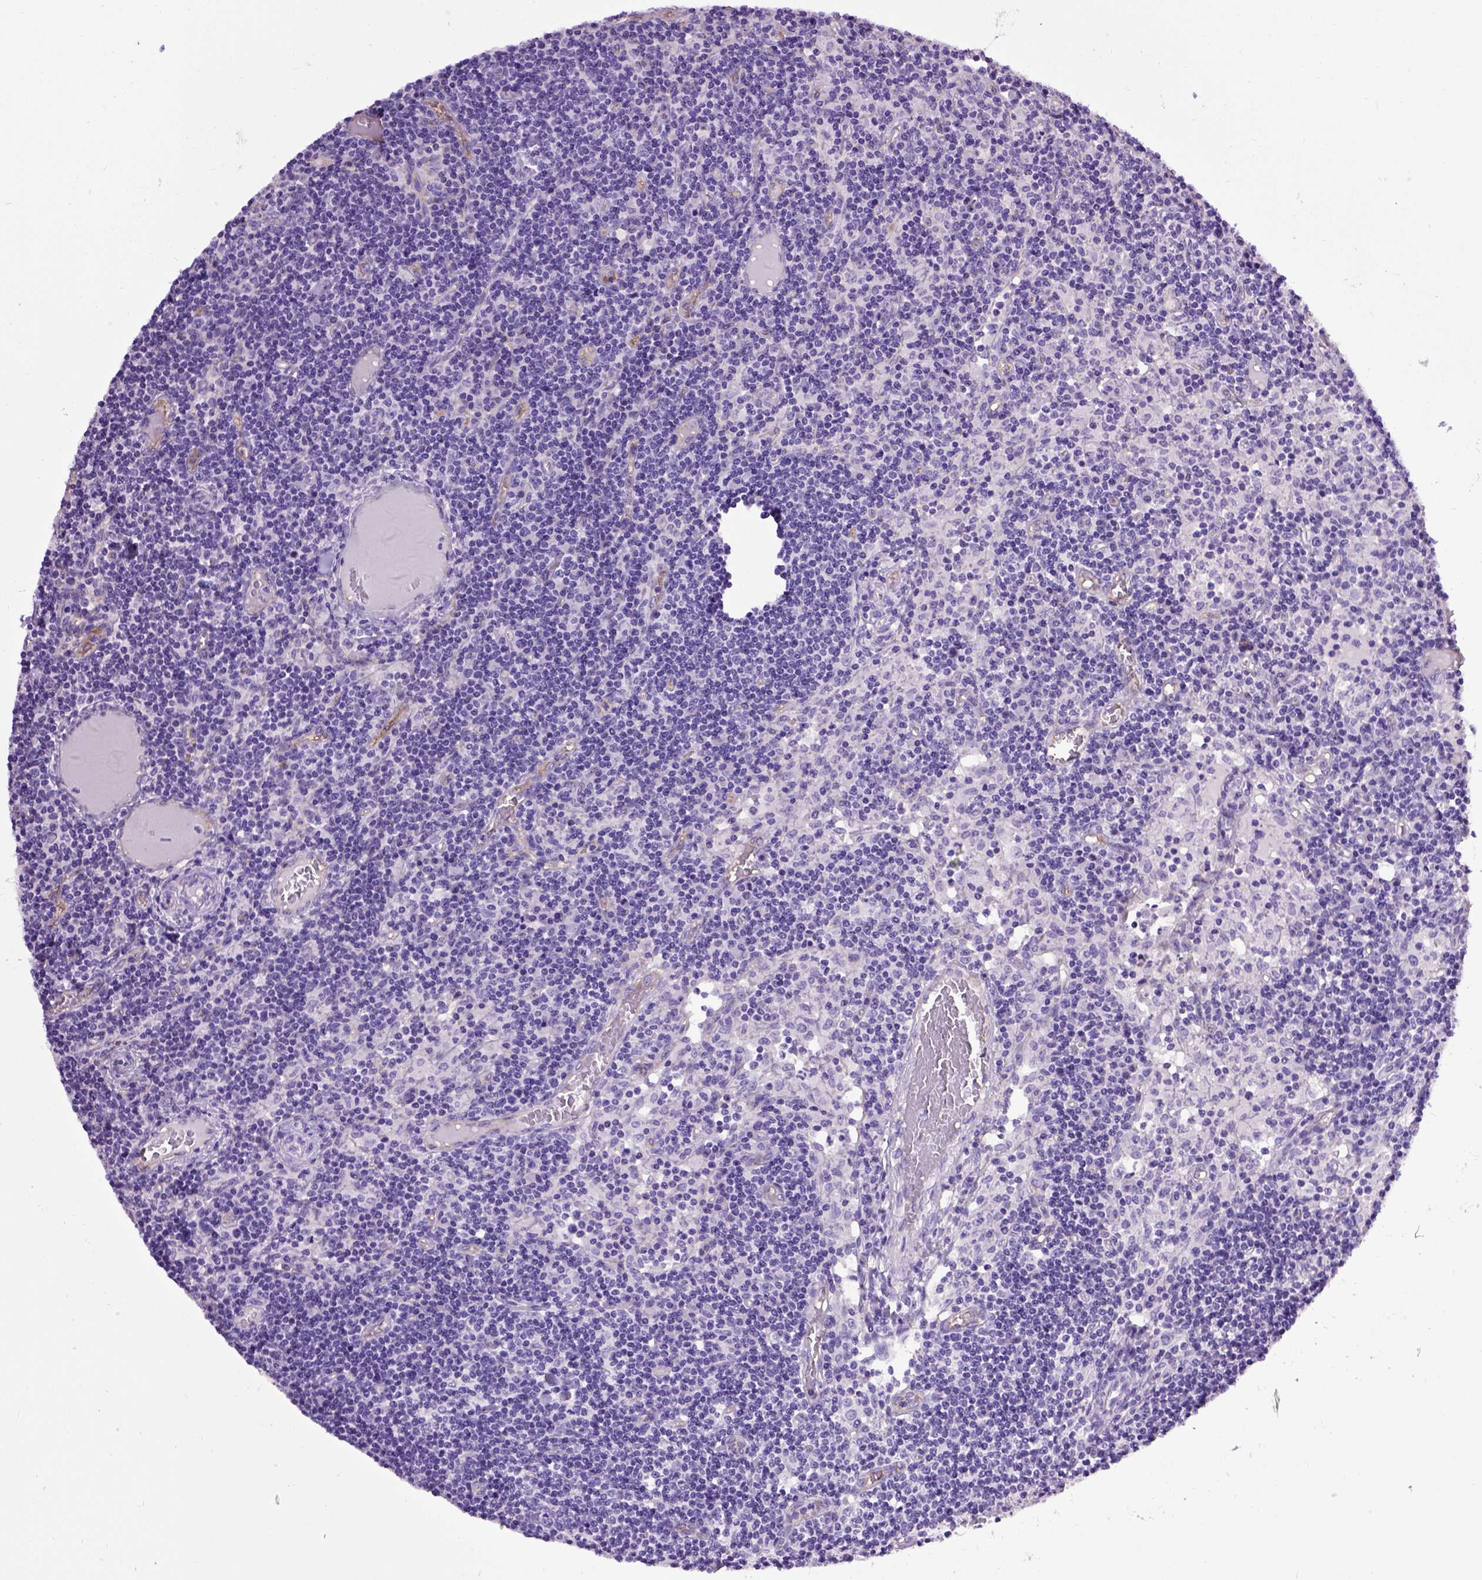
{"staining": {"intensity": "negative", "quantity": "none", "location": "none"}, "tissue": "lymph node", "cell_type": "Germinal center cells", "image_type": "normal", "snomed": [{"axis": "morphology", "description": "Normal tissue, NOS"}, {"axis": "topography", "description": "Lymph node"}], "caption": "IHC micrograph of unremarkable lymph node: human lymph node stained with DAB (3,3'-diaminobenzidine) shows no significant protein expression in germinal center cells. Nuclei are stained in blue.", "gene": "ENG", "patient": {"sex": "female", "age": 72}}